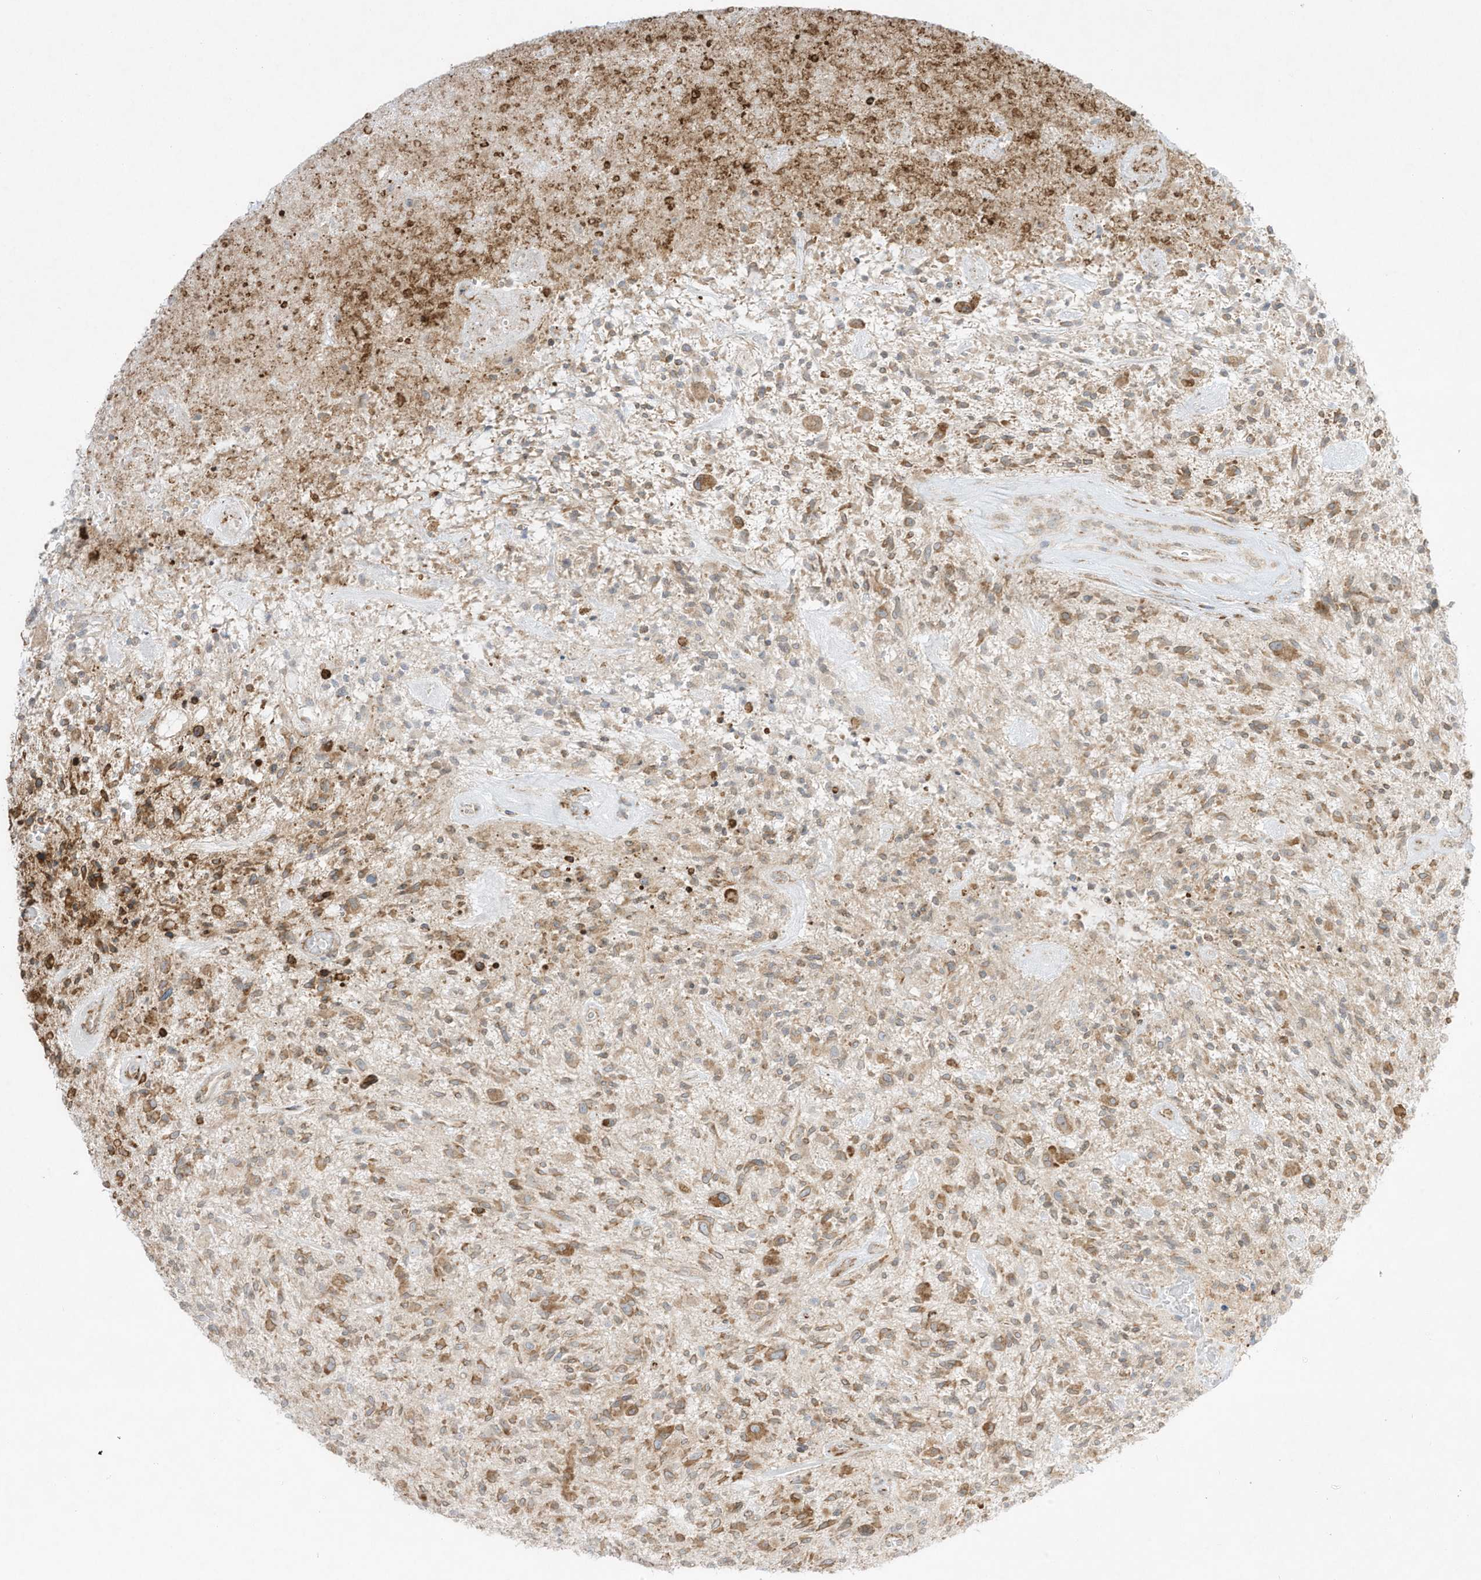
{"staining": {"intensity": "moderate", "quantity": "25%-75%", "location": "cytoplasmic/membranous"}, "tissue": "glioma", "cell_type": "Tumor cells", "image_type": "cancer", "snomed": [{"axis": "morphology", "description": "Glioma, malignant, High grade"}, {"axis": "topography", "description": "Brain"}], "caption": "Immunohistochemistry (IHC) (DAB (3,3'-diaminobenzidine)) staining of human malignant glioma (high-grade) exhibits moderate cytoplasmic/membranous protein staining in approximately 25%-75% of tumor cells. (DAB IHC, brown staining for protein, blue staining for nuclei).", "gene": "PTK6", "patient": {"sex": "male", "age": 47}}